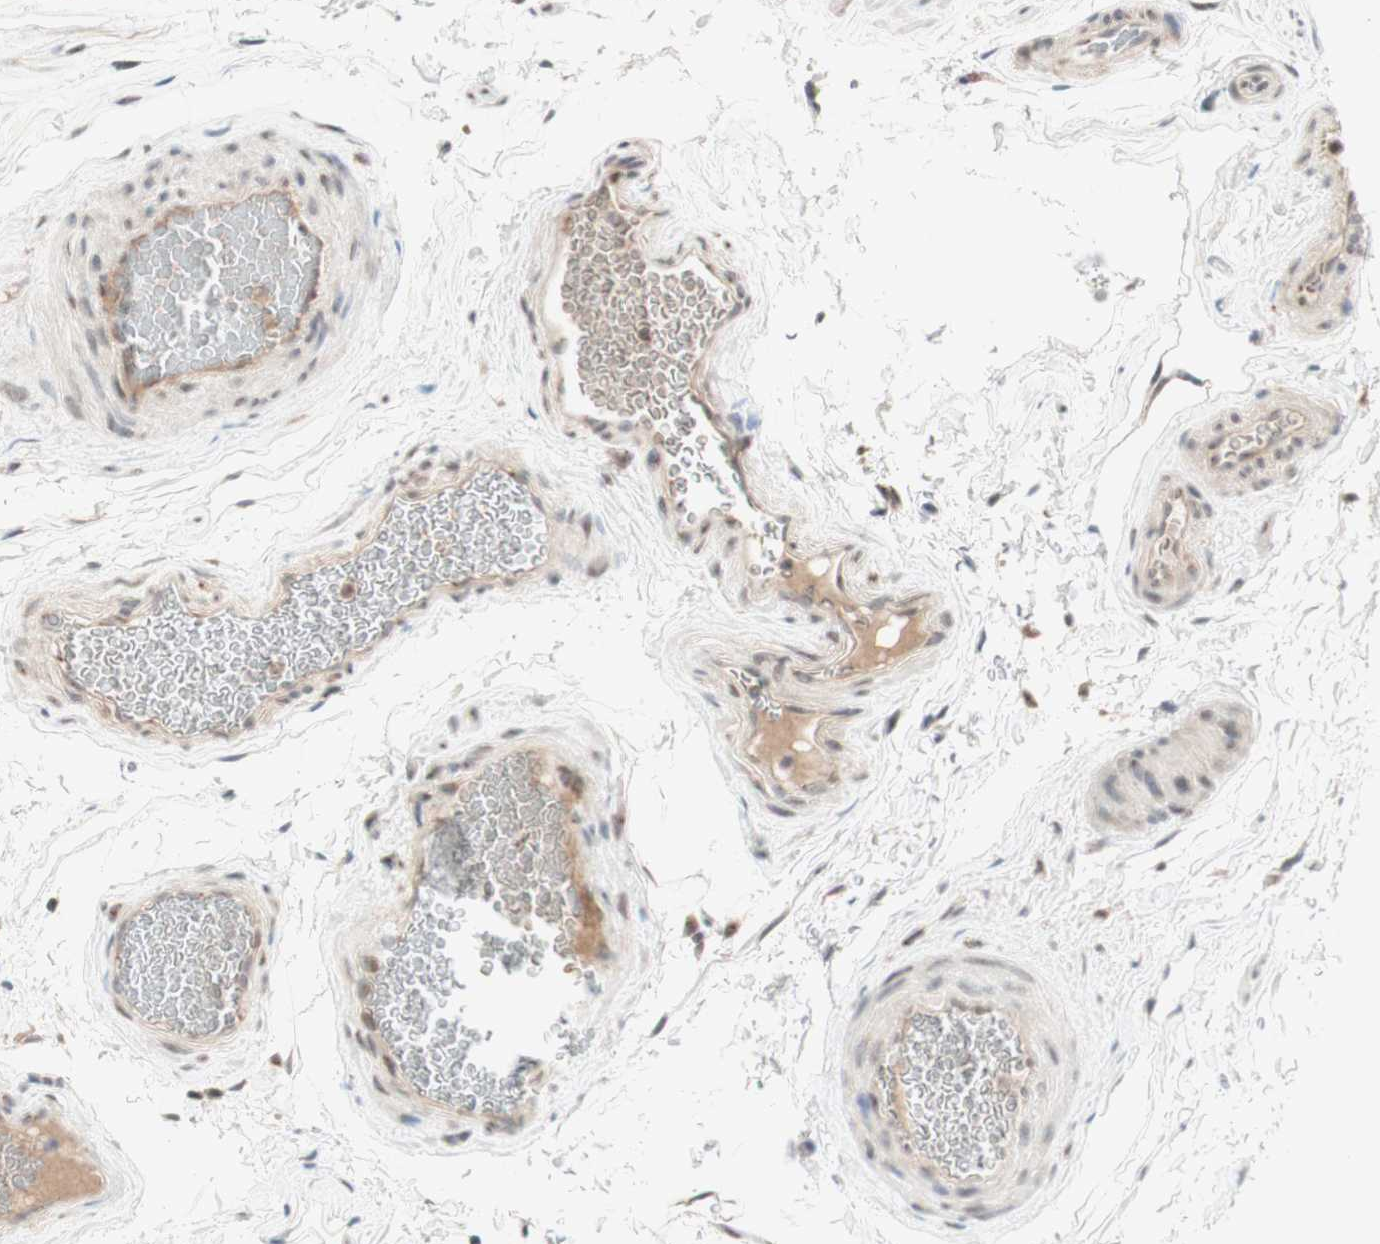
{"staining": {"intensity": "moderate", "quantity": ">75%", "location": "cytoplasmic/membranous"}, "tissue": "epididymis", "cell_type": "Glandular cells", "image_type": "normal", "snomed": [{"axis": "morphology", "description": "Normal tissue, NOS"}, {"axis": "topography", "description": "Epididymis"}], "caption": "Immunohistochemistry (IHC) histopathology image of benign epididymis: epididymis stained using immunohistochemistry (IHC) demonstrates medium levels of moderate protein expression localized specifically in the cytoplasmic/membranous of glandular cells, appearing as a cytoplasmic/membranous brown color.", "gene": "CYLD", "patient": {"sex": "male", "age": 36}}